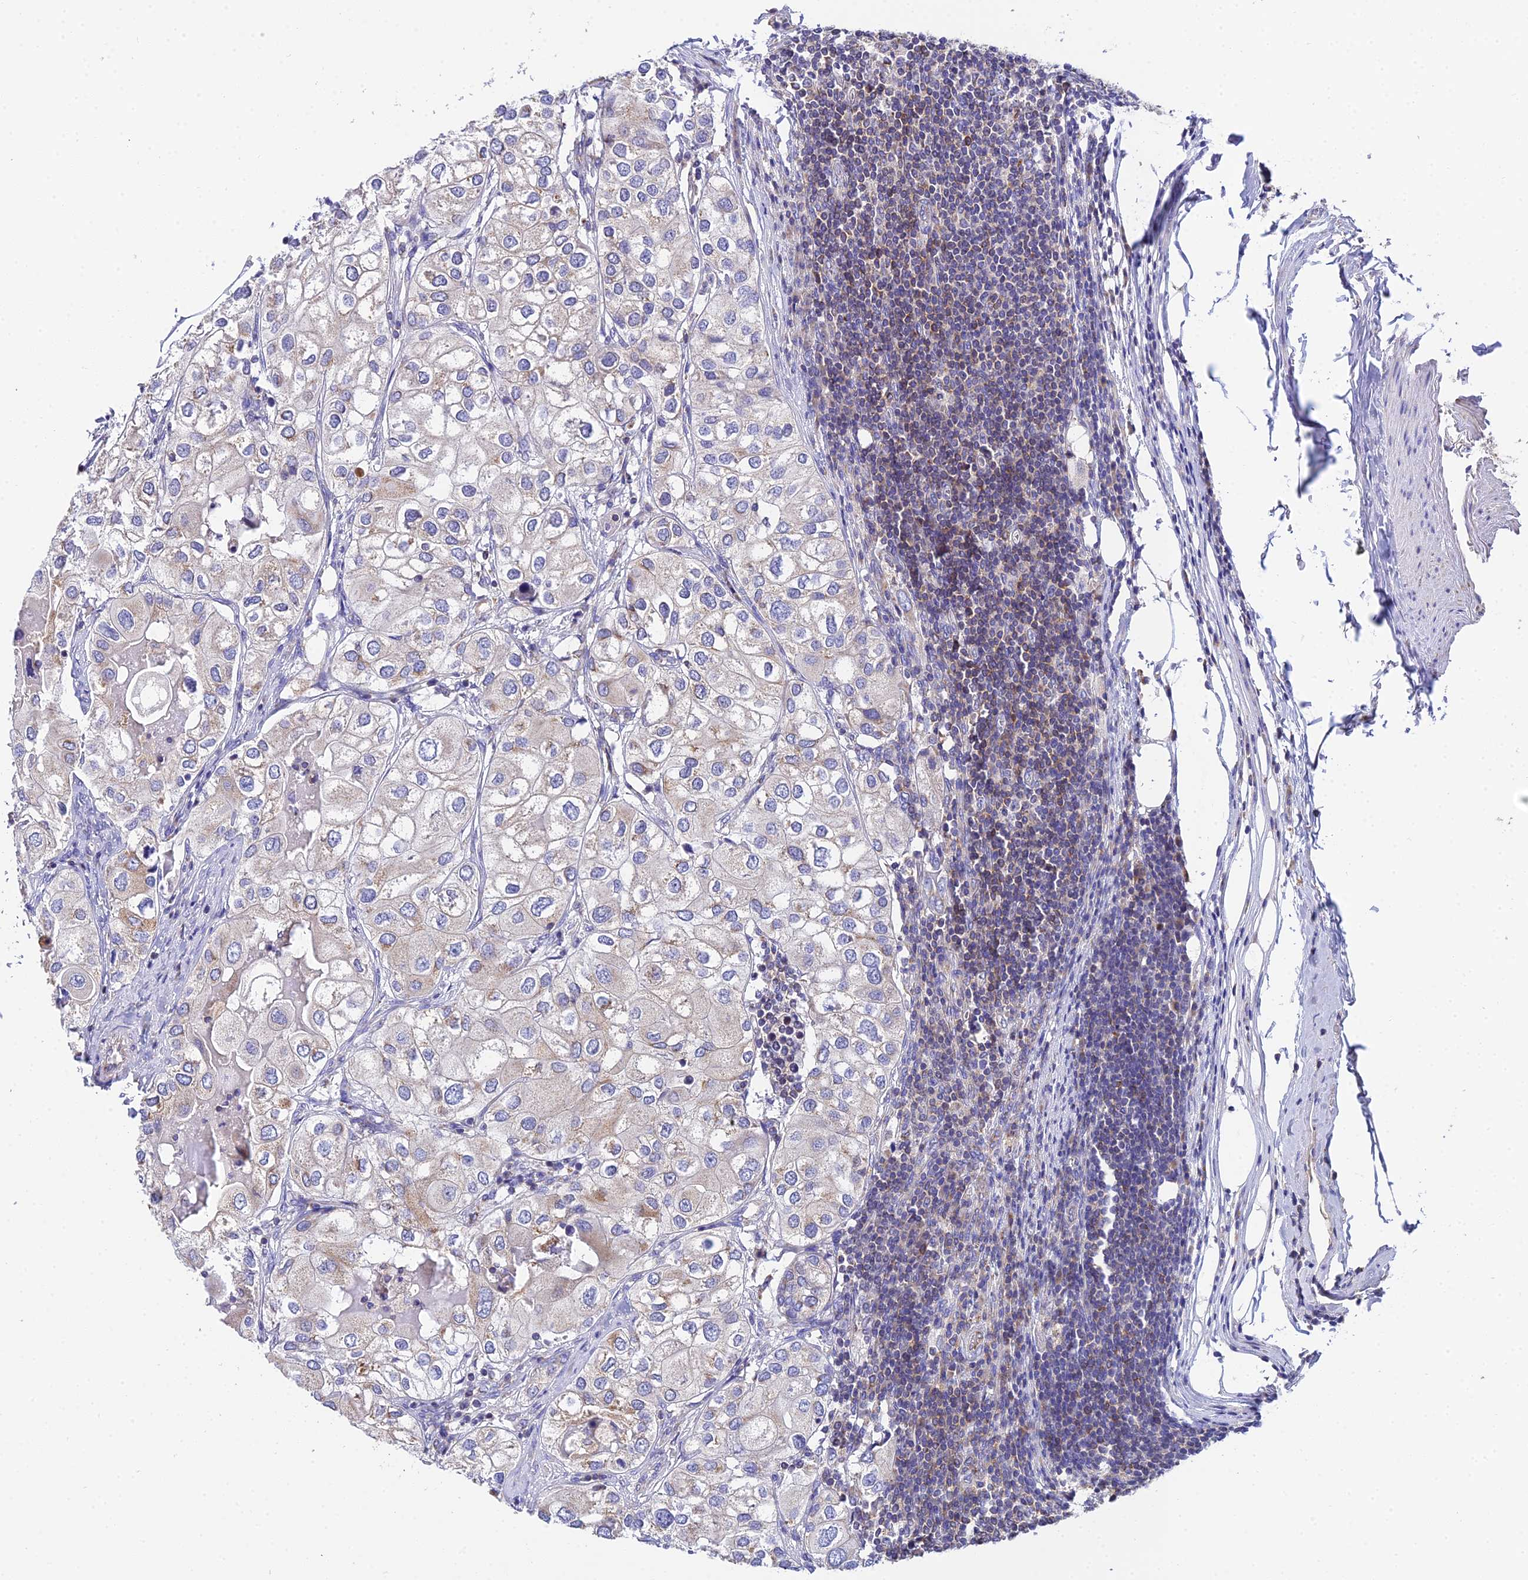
{"staining": {"intensity": "weak", "quantity": "25%-75%", "location": "cytoplasmic/membranous"}, "tissue": "urothelial cancer", "cell_type": "Tumor cells", "image_type": "cancer", "snomed": [{"axis": "morphology", "description": "Urothelial carcinoma, High grade"}, {"axis": "topography", "description": "Urinary bladder"}], "caption": "Protein analysis of urothelial cancer tissue displays weak cytoplasmic/membranous positivity in approximately 25%-75% of tumor cells.", "gene": "NIPSNAP3A", "patient": {"sex": "male", "age": 64}}